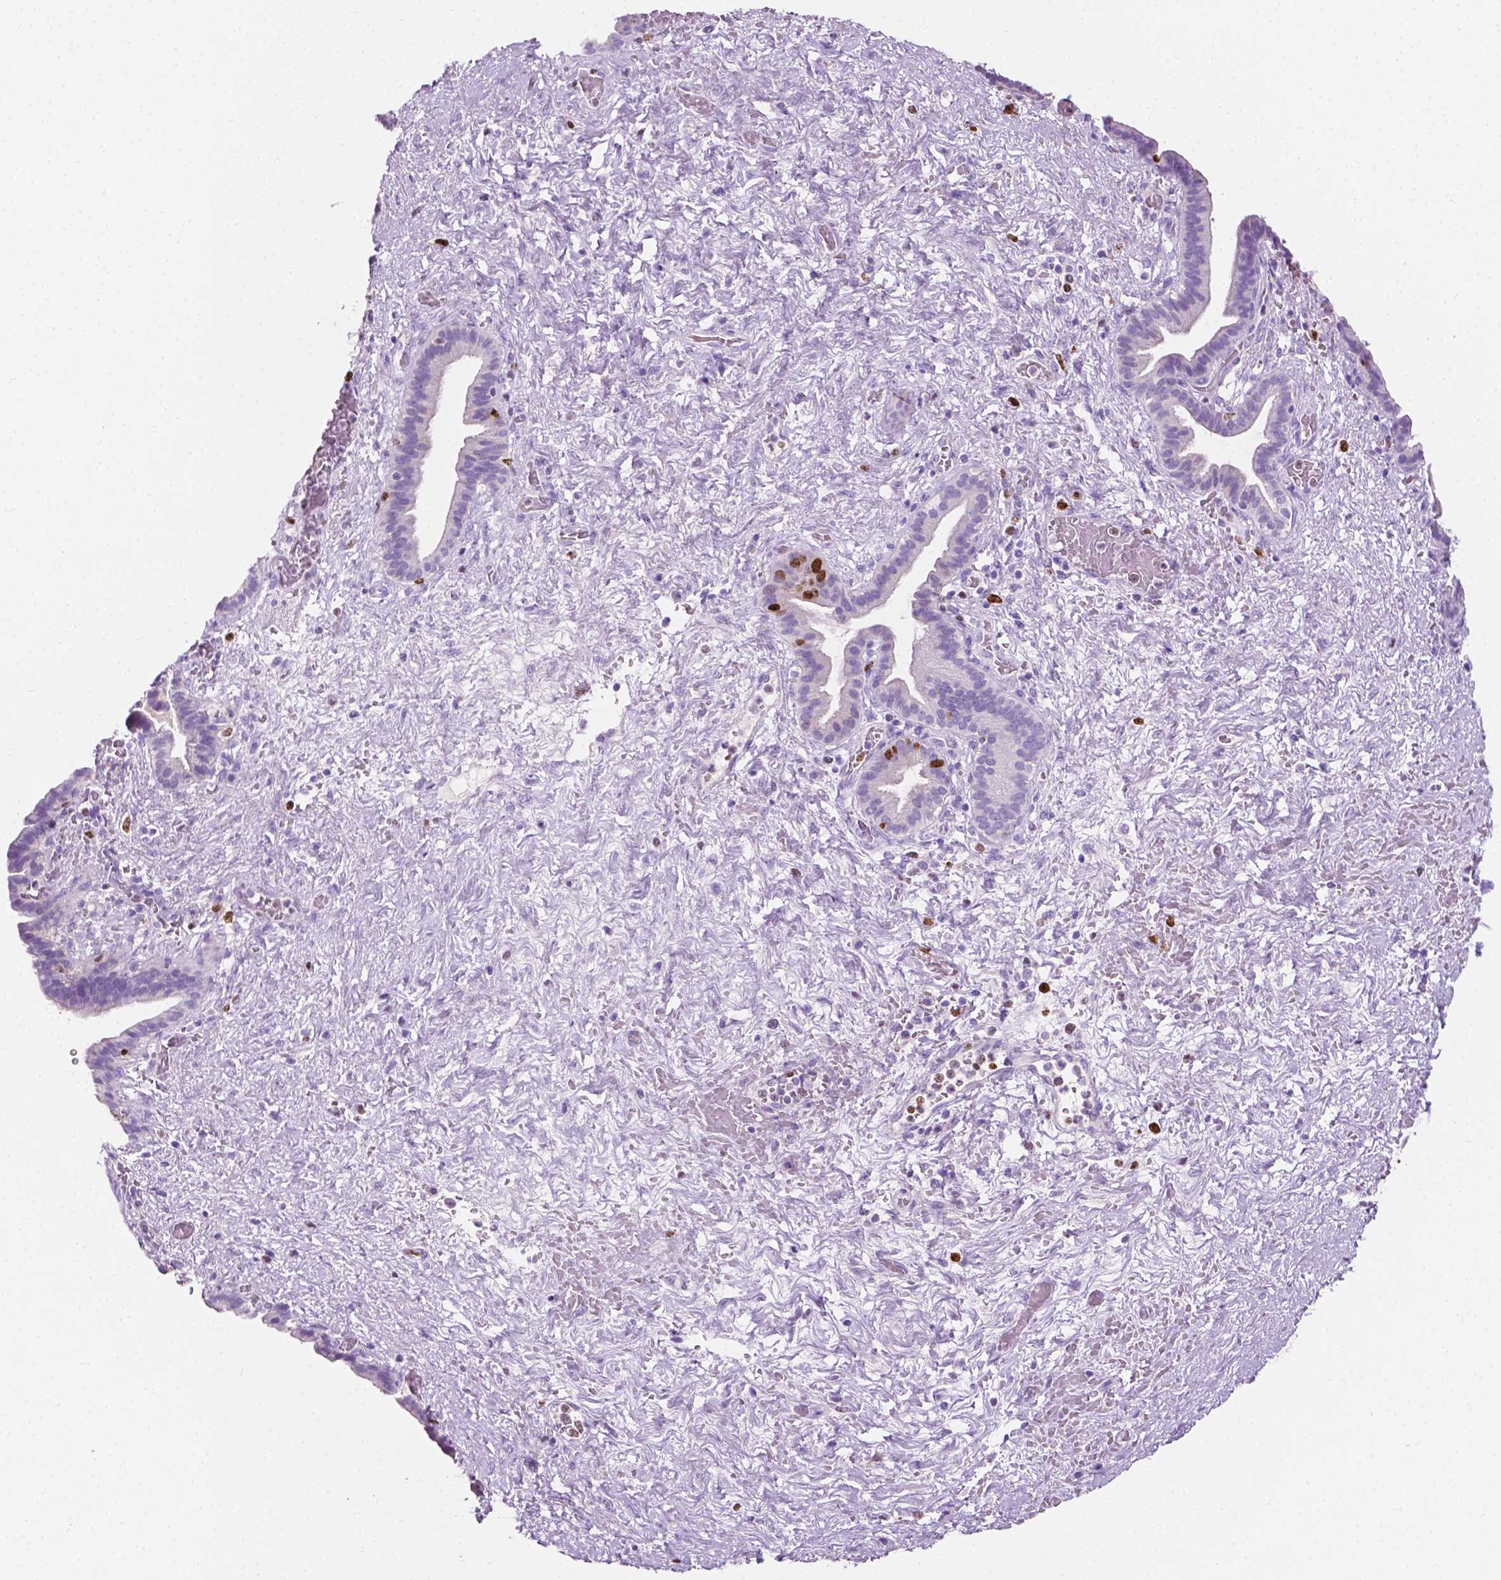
{"staining": {"intensity": "strong", "quantity": "<25%", "location": "nuclear"}, "tissue": "pancreatic cancer", "cell_type": "Tumor cells", "image_type": "cancer", "snomed": [{"axis": "morphology", "description": "Adenocarcinoma, NOS"}, {"axis": "topography", "description": "Pancreas"}], "caption": "A high-resolution histopathology image shows immunohistochemistry (IHC) staining of pancreatic cancer (adenocarcinoma), which demonstrates strong nuclear positivity in about <25% of tumor cells.", "gene": "SIAH2", "patient": {"sex": "male", "age": 44}}